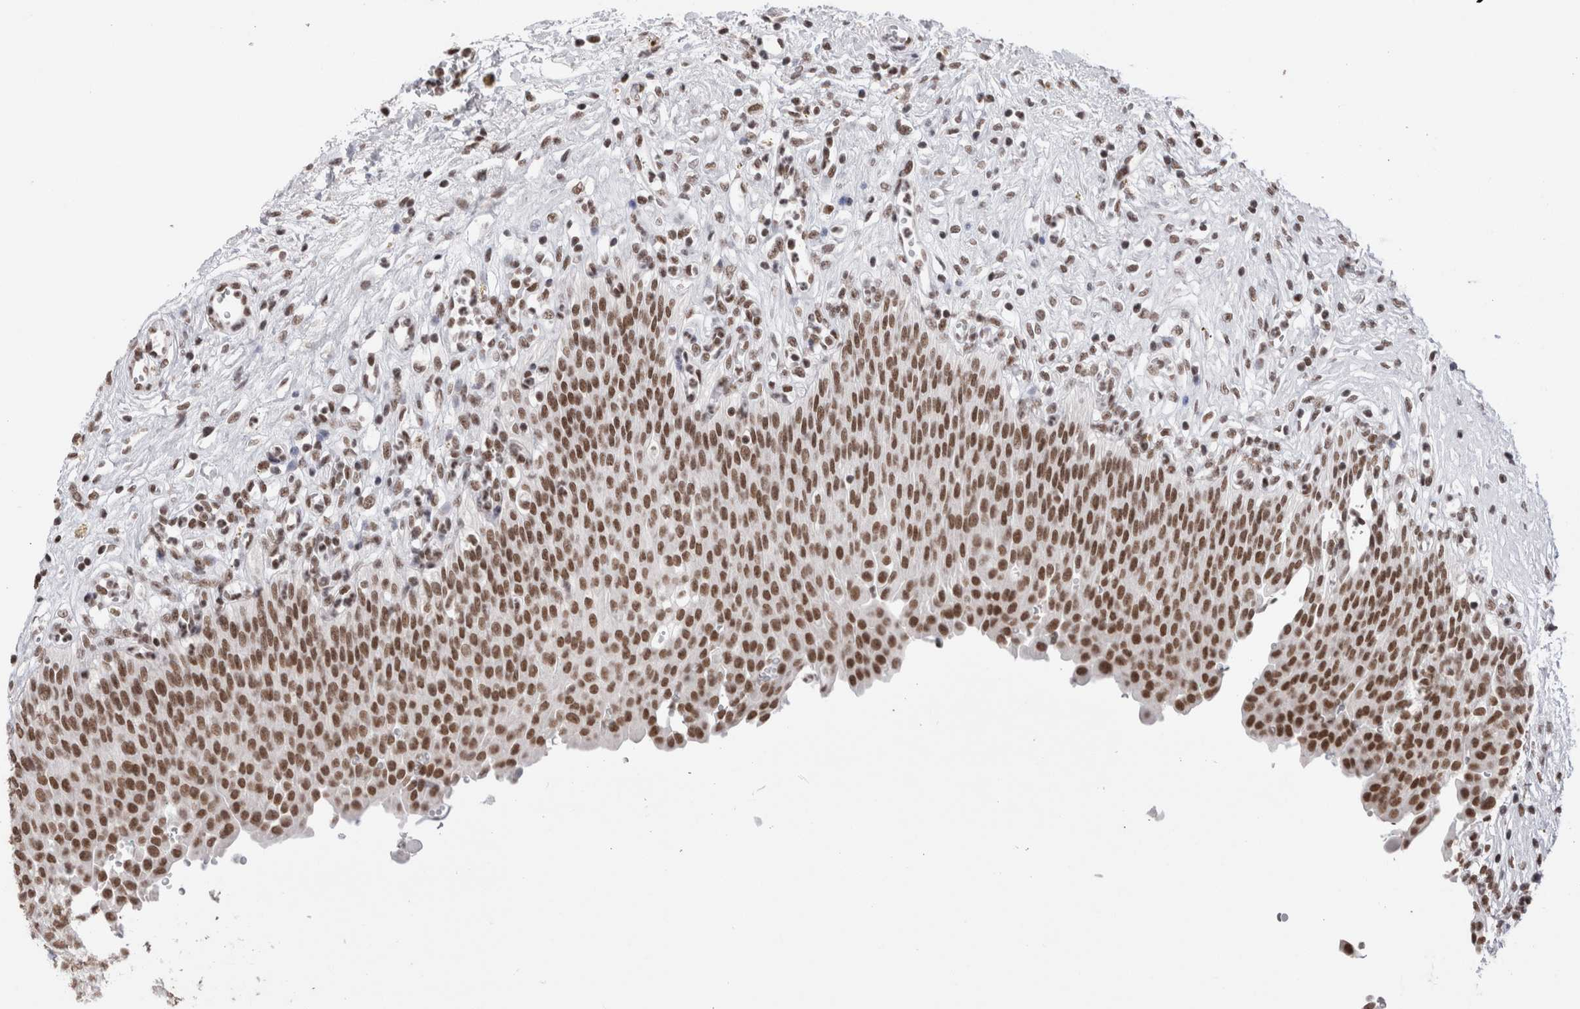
{"staining": {"intensity": "strong", "quantity": ">75%", "location": "nuclear"}, "tissue": "urinary bladder", "cell_type": "Urothelial cells", "image_type": "normal", "snomed": [{"axis": "morphology", "description": "Urothelial carcinoma, High grade"}, {"axis": "topography", "description": "Urinary bladder"}], "caption": "The micrograph exhibits immunohistochemical staining of unremarkable urinary bladder. There is strong nuclear positivity is appreciated in approximately >75% of urothelial cells. Using DAB (brown) and hematoxylin (blue) stains, captured at high magnification using brightfield microscopy.", "gene": "SMC1A", "patient": {"sex": "male", "age": 46}}